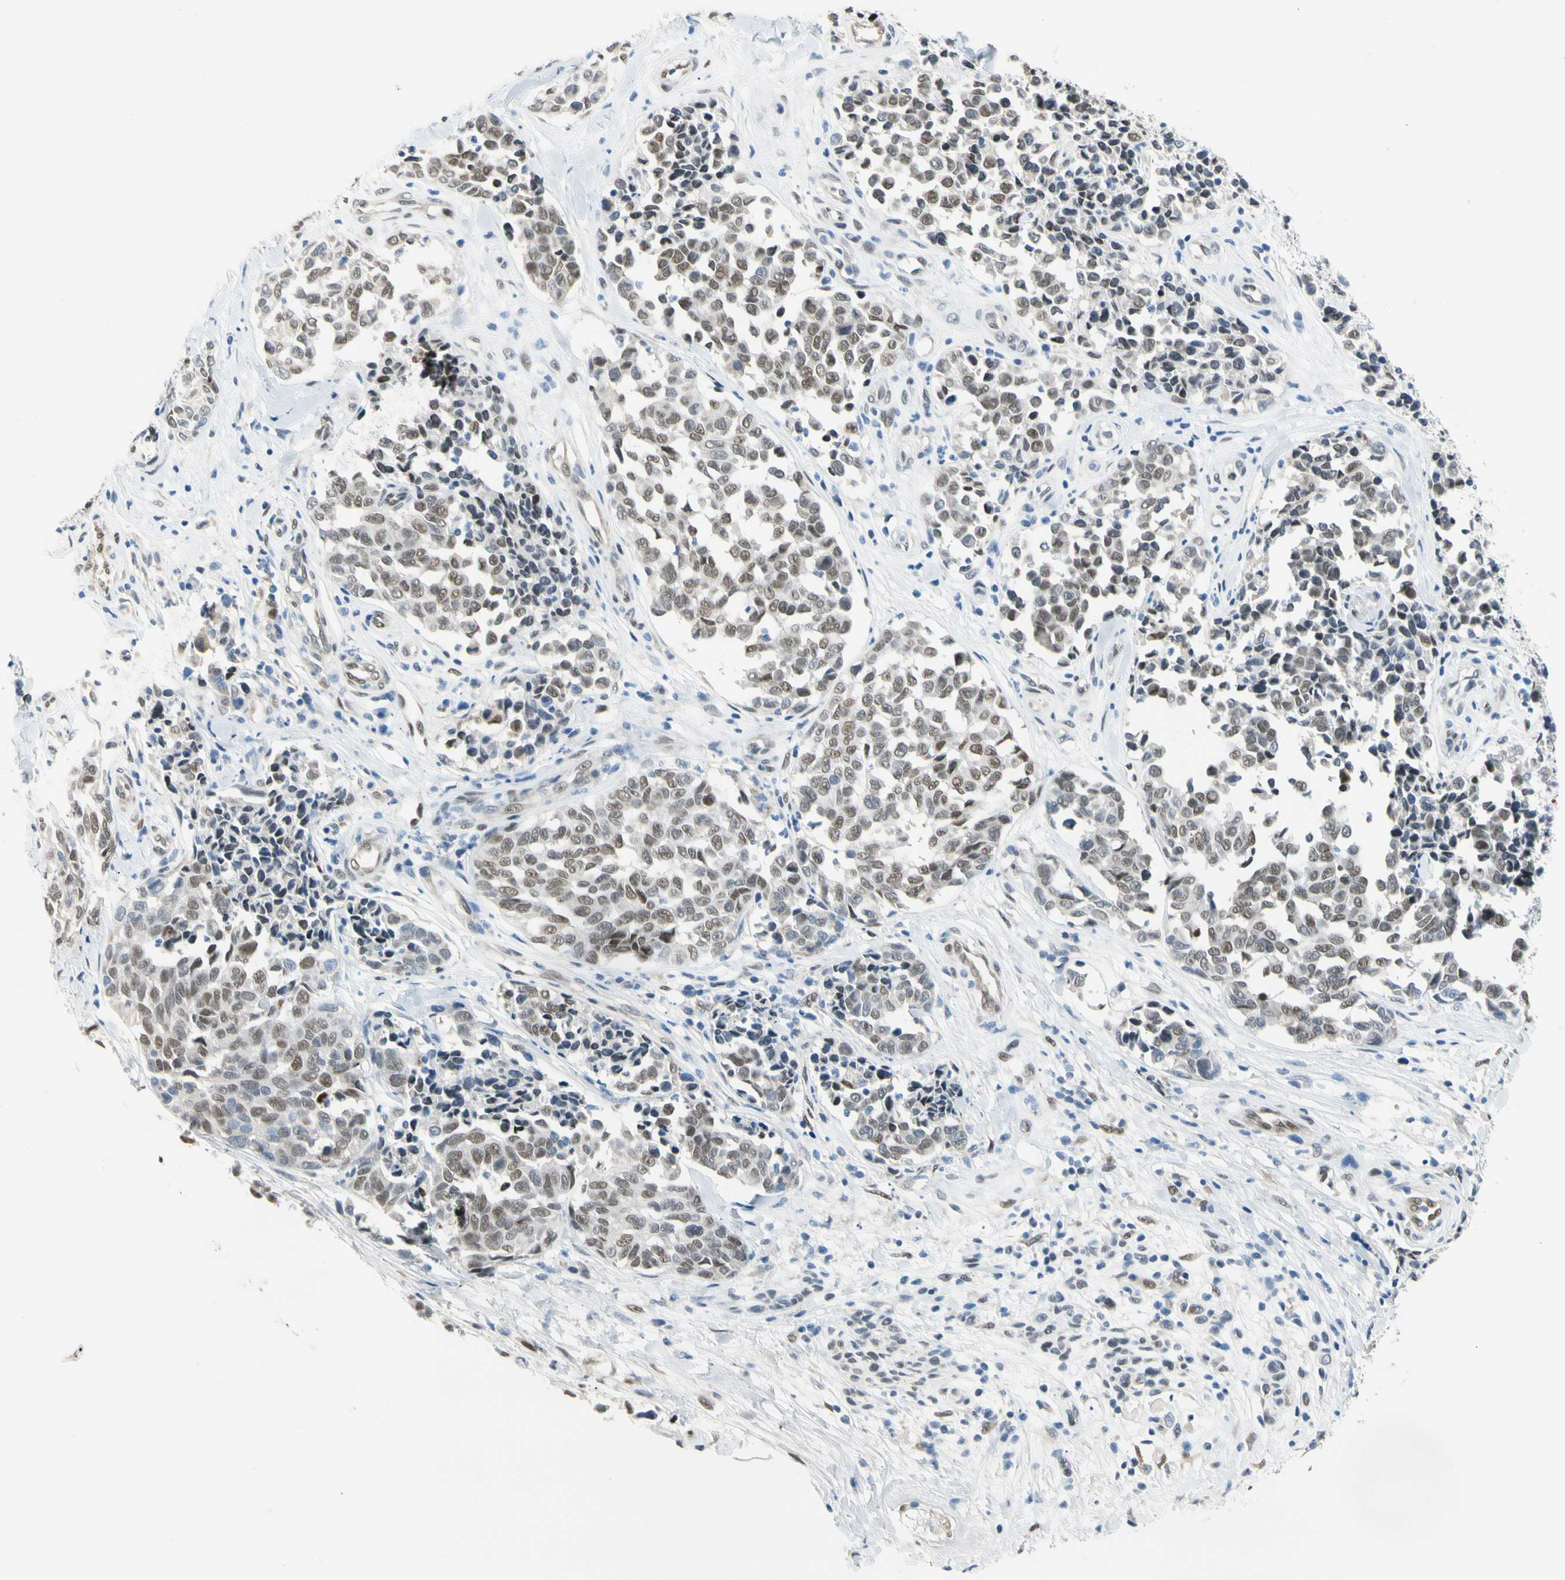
{"staining": {"intensity": "weak", "quantity": "25%-75%", "location": "nuclear"}, "tissue": "melanoma", "cell_type": "Tumor cells", "image_type": "cancer", "snomed": [{"axis": "morphology", "description": "Malignant melanoma, NOS"}, {"axis": "topography", "description": "Skin"}], "caption": "IHC photomicrograph of neoplastic tissue: human melanoma stained using immunohistochemistry (IHC) reveals low levels of weak protein expression localized specifically in the nuclear of tumor cells, appearing as a nuclear brown color.", "gene": "NFIA", "patient": {"sex": "female", "age": 64}}